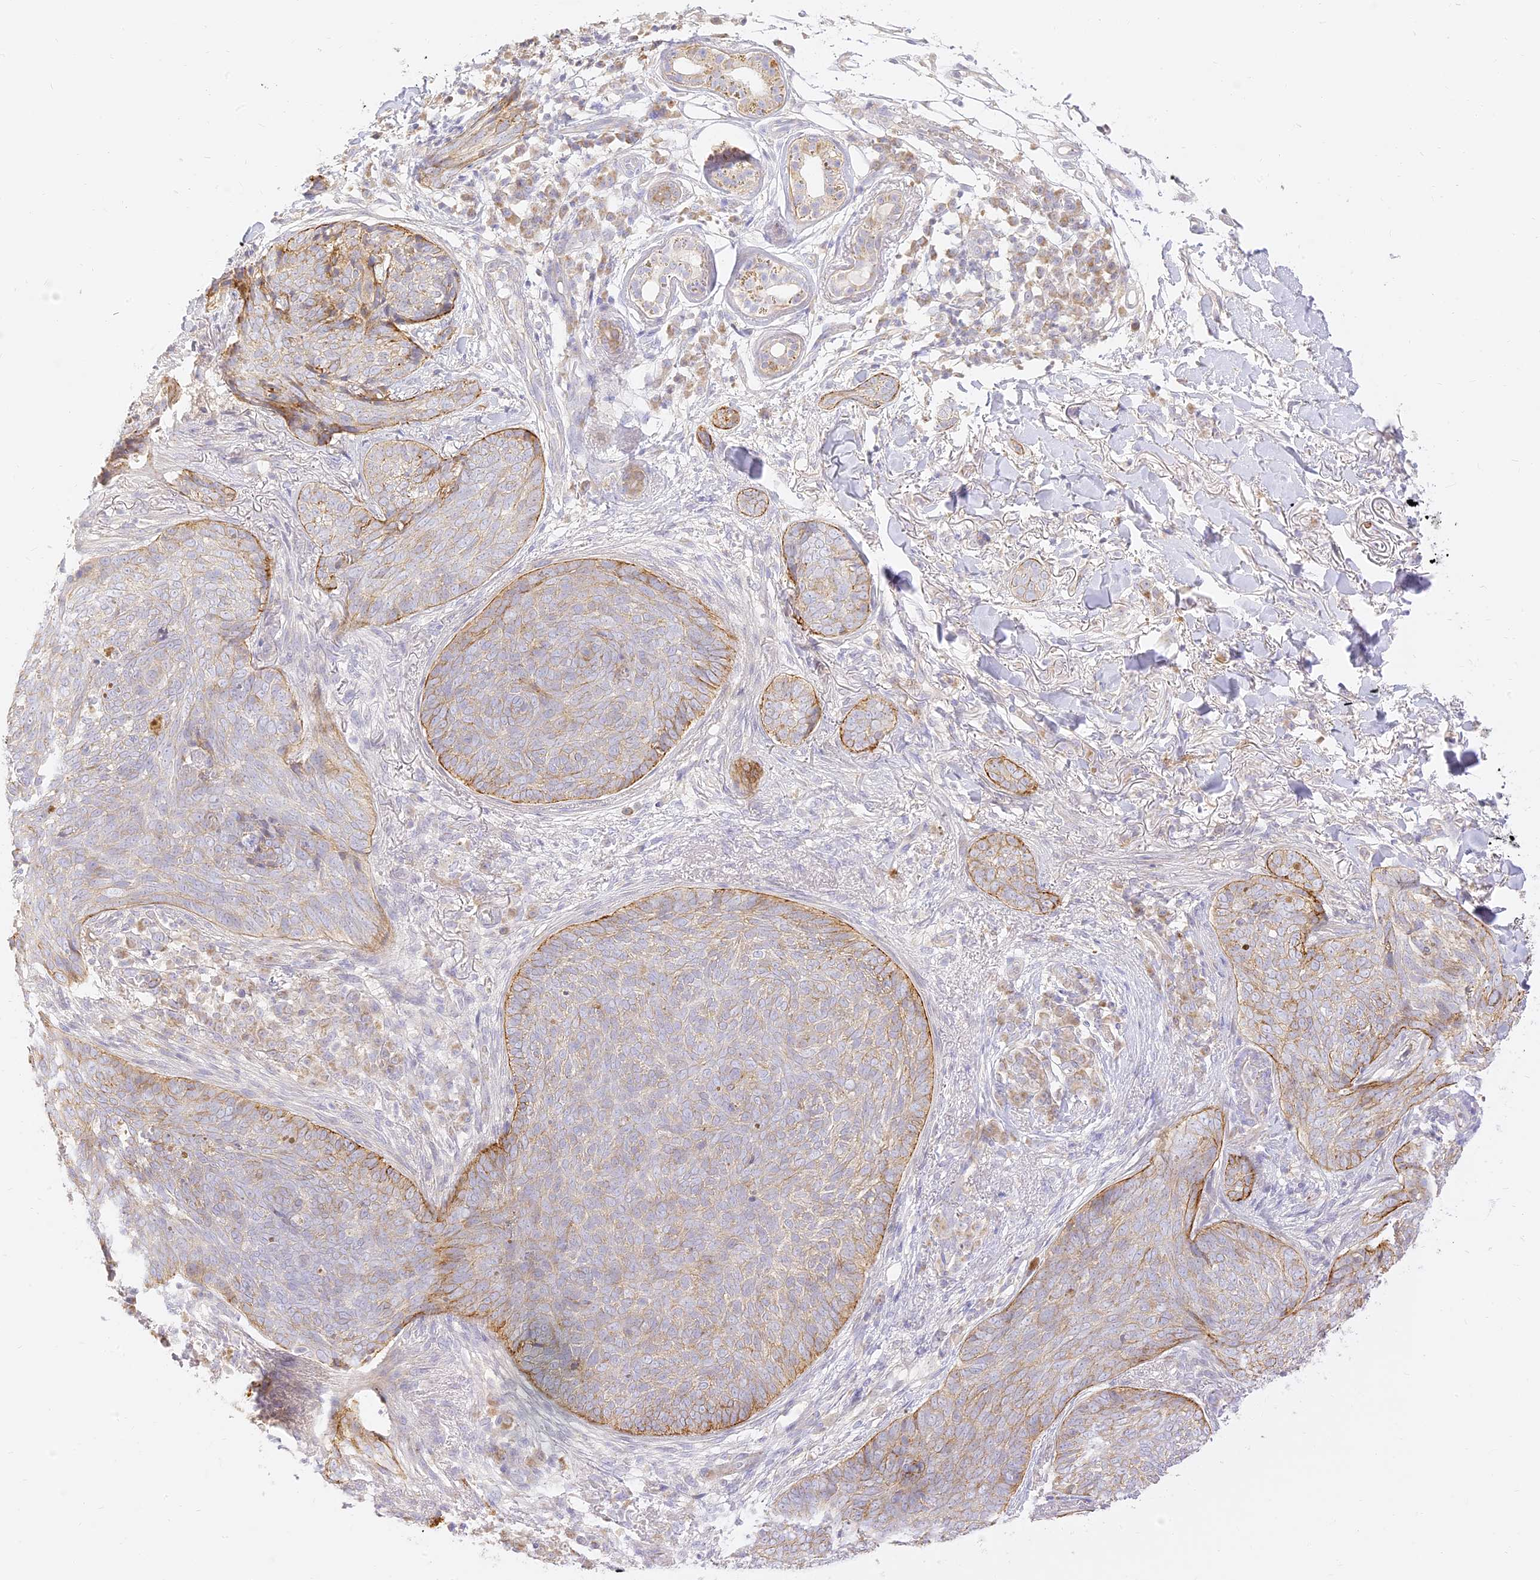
{"staining": {"intensity": "moderate", "quantity": "<25%", "location": "cytoplasmic/membranous"}, "tissue": "skin cancer", "cell_type": "Tumor cells", "image_type": "cancer", "snomed": [{"axis": "morphology", "description": "Basal cell carcinoma"}, {"axis": "topography", "description": "Skin"}], "caption": "Immunohistochemistry photomicrograph of skin basal cell carcinoma stained for a protein (brown), which demonstrates low levels of moderate cytoplasmic/membranous positivity in about <25% of tumor cells.", "gene": "LRRC15", "patient": {"sex": "male", "age": 85}}